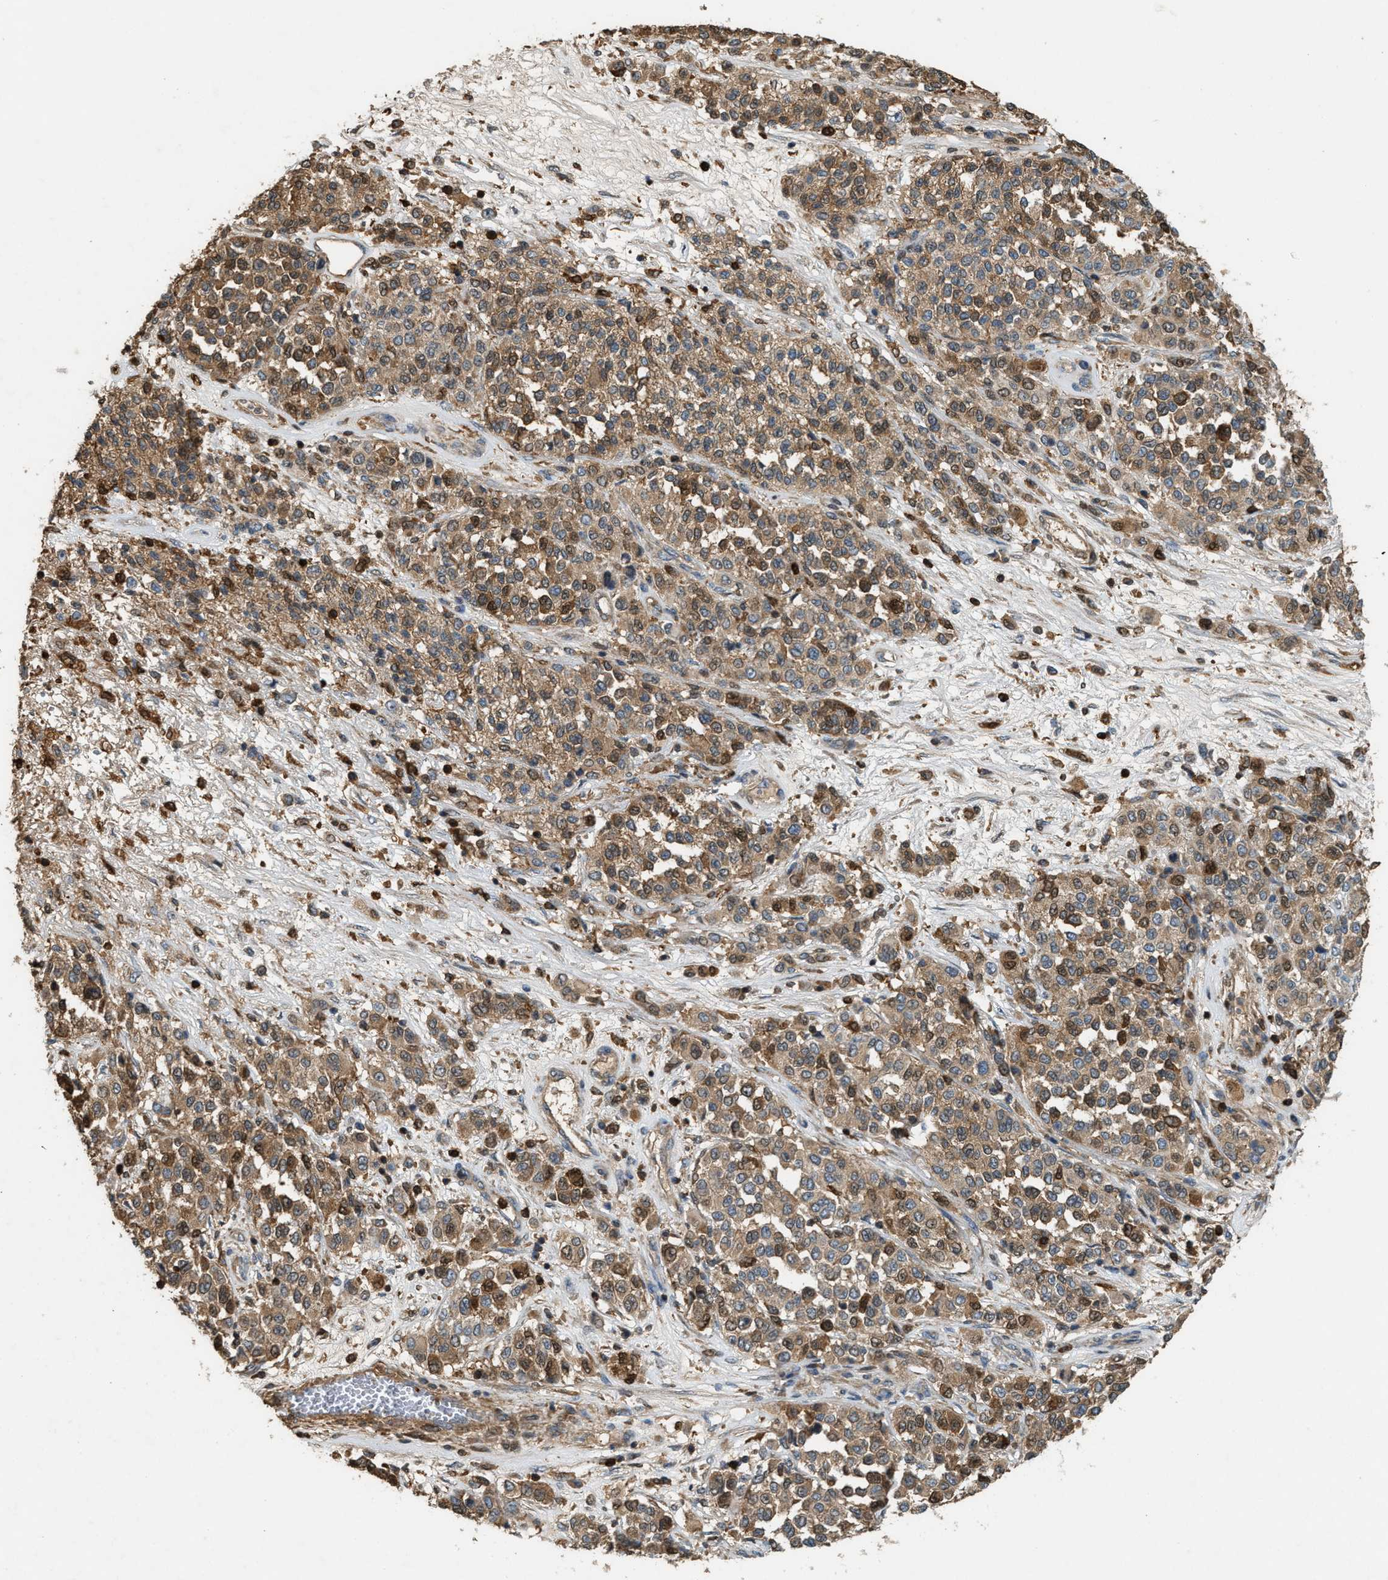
{"staining": {"intensity": "moderate", "quantity": ">75%", "location": "cytoplasmic/membranous"}, "tissue": "melanoma", "cell_type": "Tumor cells", "image_type": "cancer", "snomed": [{"axis": "morphology", "description": "Malignant melanoma, Metastatic site"}, {"axis": "topography", "description": "Pancreas"}], "caption": "A brown stain labels moderate cytoplasmic/membranous staining of a protein in human melanoma tumor cells.", "gene": "SERPINB5", "patient": {"sex": "female", "age": 30}}